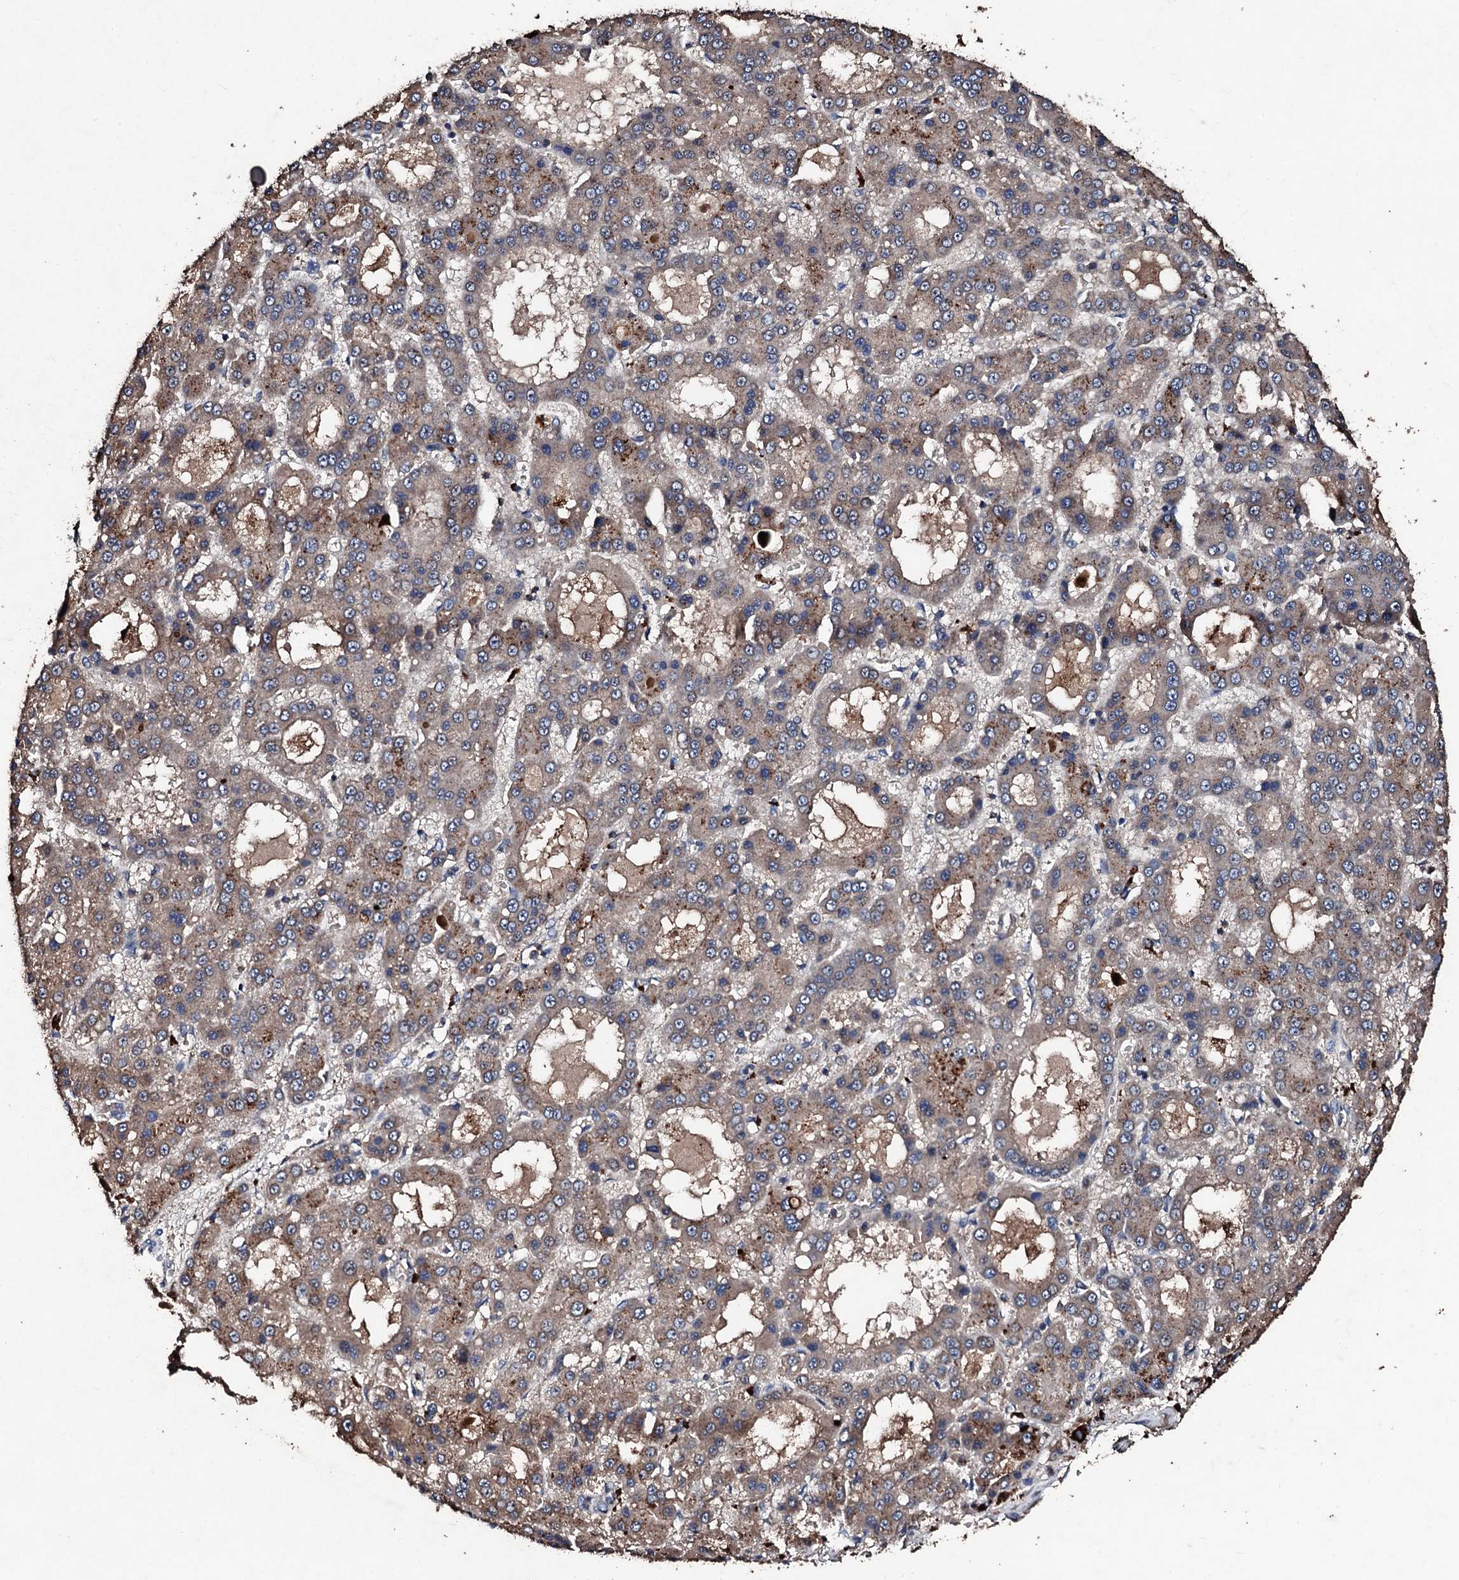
{"staining": {"intensity": "weak", "quantity": ">75%", "location": "cytoplasmic/membranous"}, "tissue": "liver cancer", "cell_type": "Tumor cells", "image_type": "cancer", "snomed": [{"axis": "morphology", "description": "Carcinoma, Hepatocellular, NOS"}, {"axis": "topography", "description": "Liver"}], "caption": "Approximately >75% of tumor cells in liver cancer (hepatocellular carcinoma) show weak cytoplasmic/membranous protein staining as visualized by brown immunohistochemical staining.", "gene": "KERA", "patient": {"sex": "male", "age": 70}}